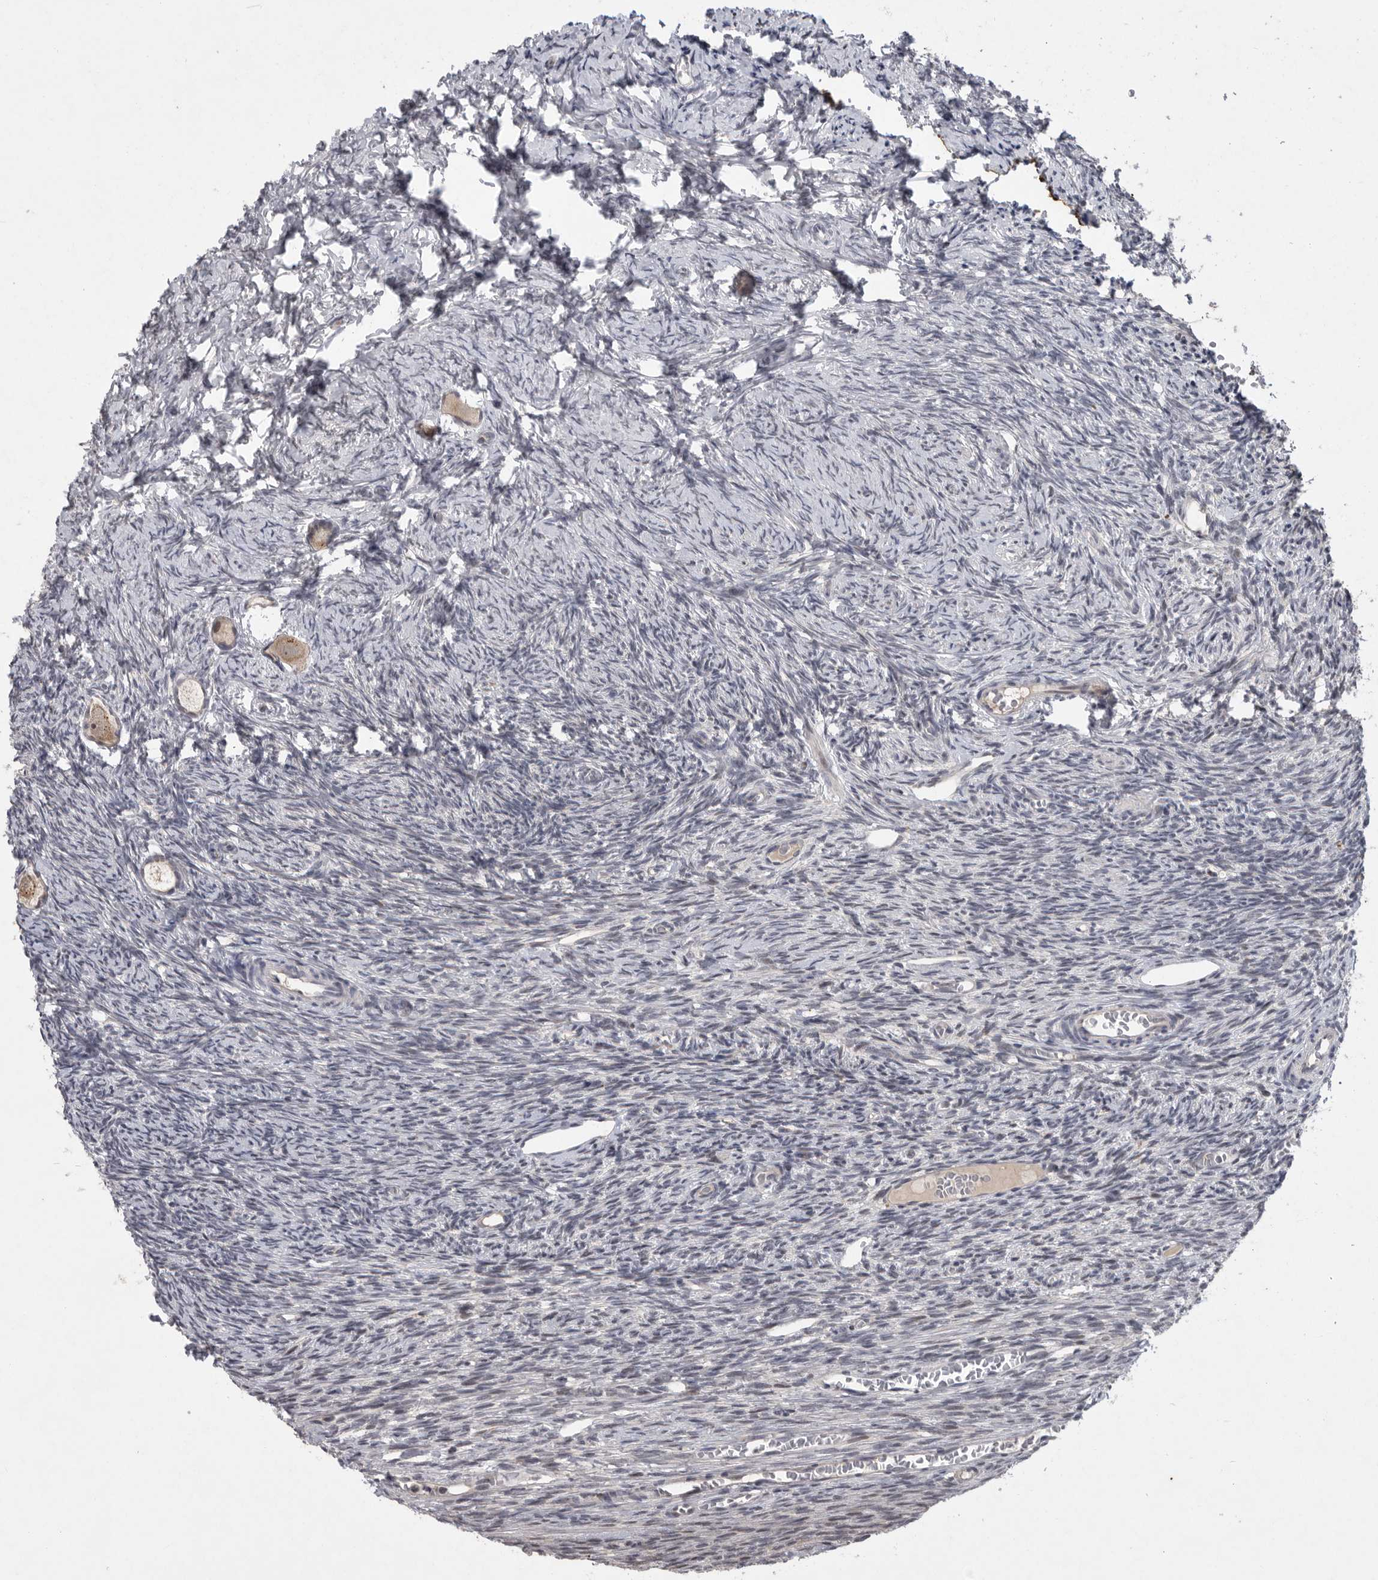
{"staining": {"intensity": "weak", "quantity": ">75%", "location": "cytoplasmic/membranous"}, "tissue": "ovary", "cell_type": "Follicle cells", "image_type": "normal", "snomed": [{"axis": "morphology", "description": "Normal tissue, NOS"}, {"axis": "topography", "description": "Ovary"}], "caption": "Immunohistochemical staining of unremarkable human ovary shows >75% levels of weak cytoplasmic/membranous protein expression in approximately >75% of follicle cells. Ihc stains the protein of interest in brown and the nuclei are stained blue.", "gene": "MAN2A1", "patient": {"sex": "female", "age": 27}}